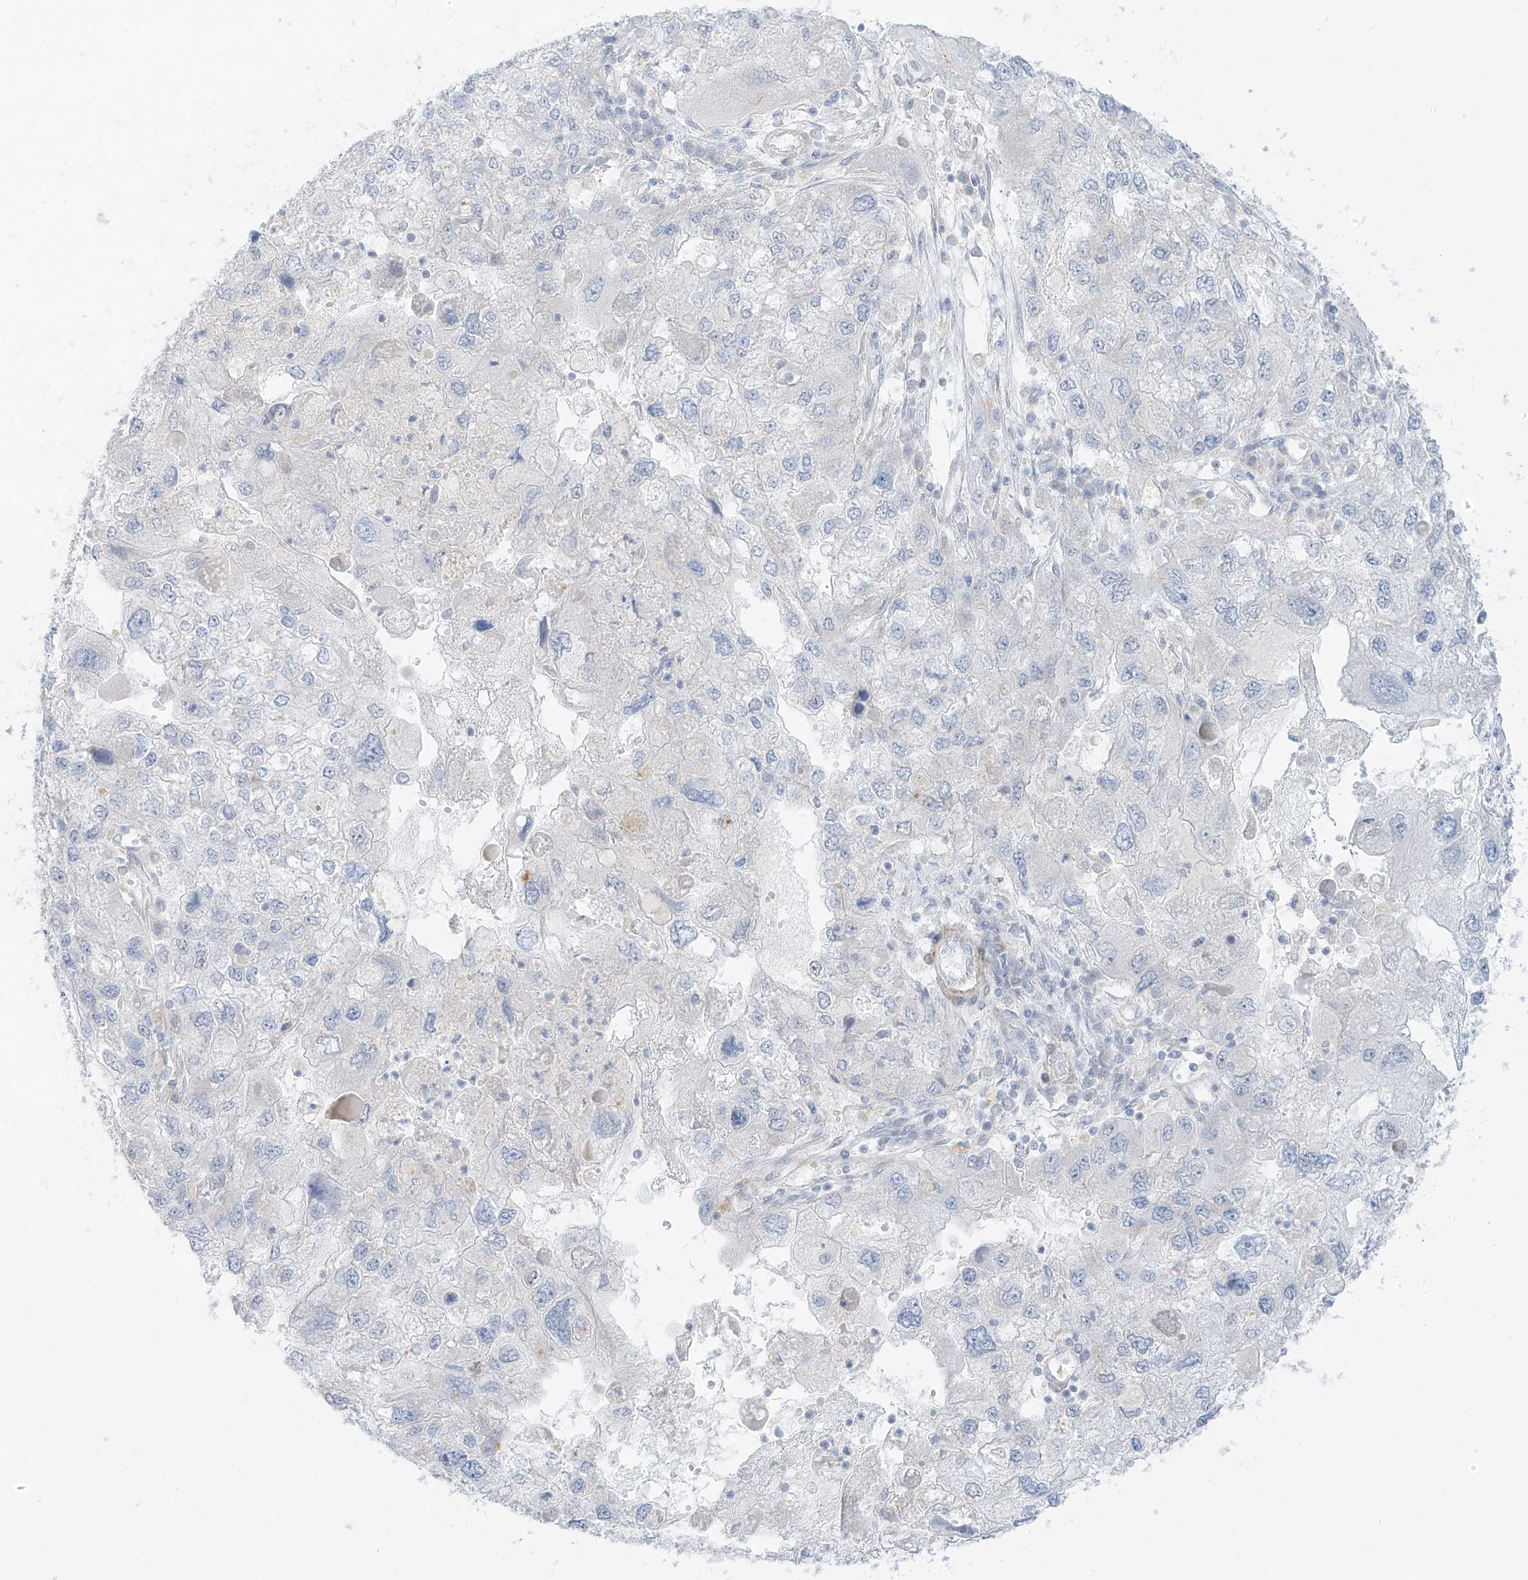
{"staining": {"intensity": "negative", "quantity": "none", "location": "none"}, "tissue": "endometrial cancer", "cell_type": "Tumor cells", "image_type": "cancer", "snomed": [{"axis": "morphology", "description": "Adenocarcinoma, NOS"}, {"axis": "topography", "description": "Endometrium"}], "caption": "There is no significant staining in tumor cells of adenocarcinoma (endometrial).", "gene": "HS6ST2", "patient": {"sex": "female", "age": 49}}